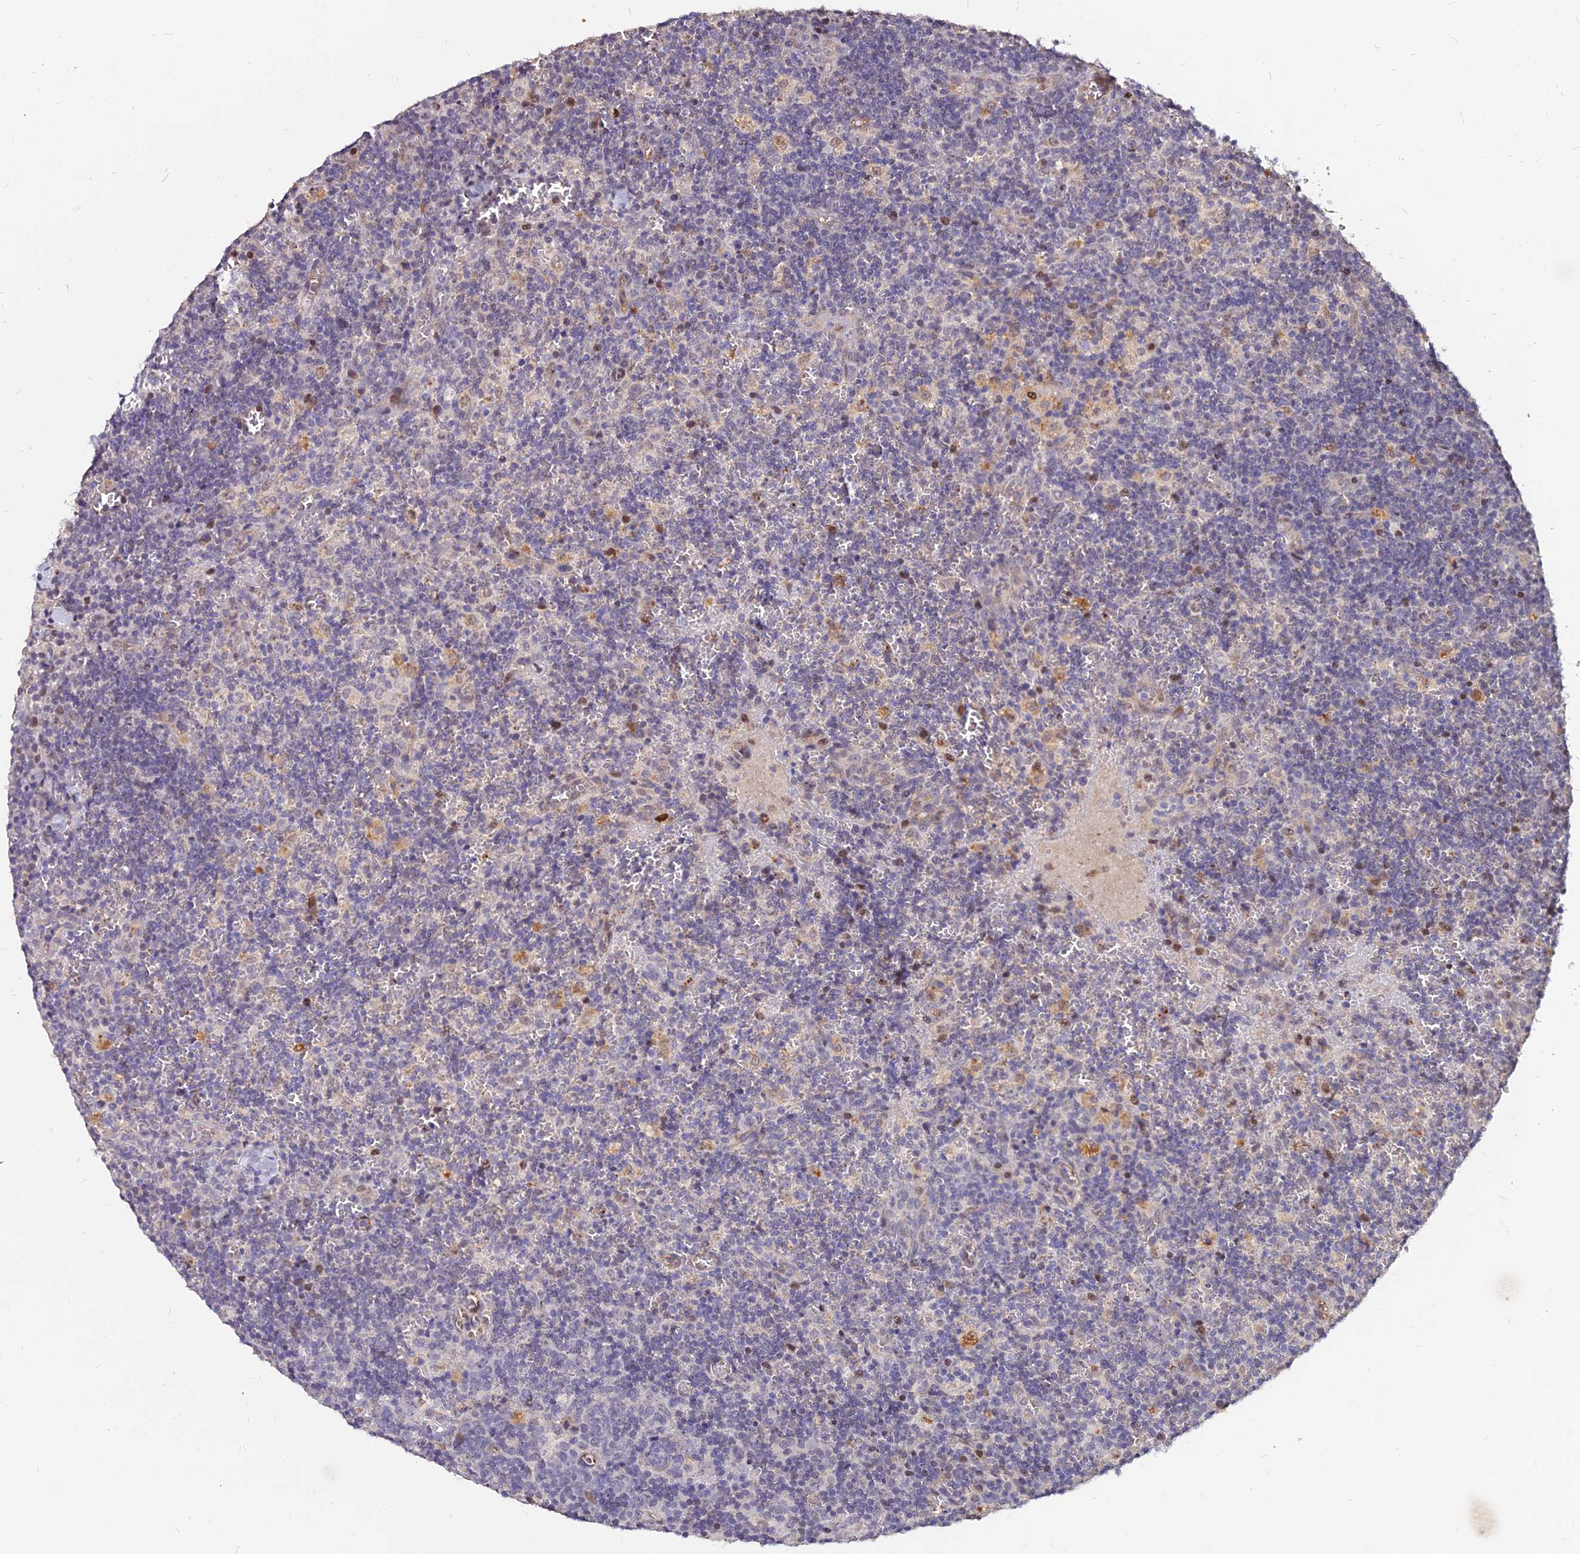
{"staining": {"intensity": "negative", "quantity": "none", "location": "none"}, "tissue": "lymph node", "cell_type": "Germinal center cells", "image_type": "normal", "snomed": [{"axis": "morphology", "description": "Normal tissue, NOS"}, {"axis": "topography", "description": "Lymph node"}], "caption": "Immunohistochemistry micrograph of normal human lymph node stained for a protein (brown), which shows no expression in germinal center cells.", "gene": "C11orf68", "patient": {"sex": "male", "age": 58}}